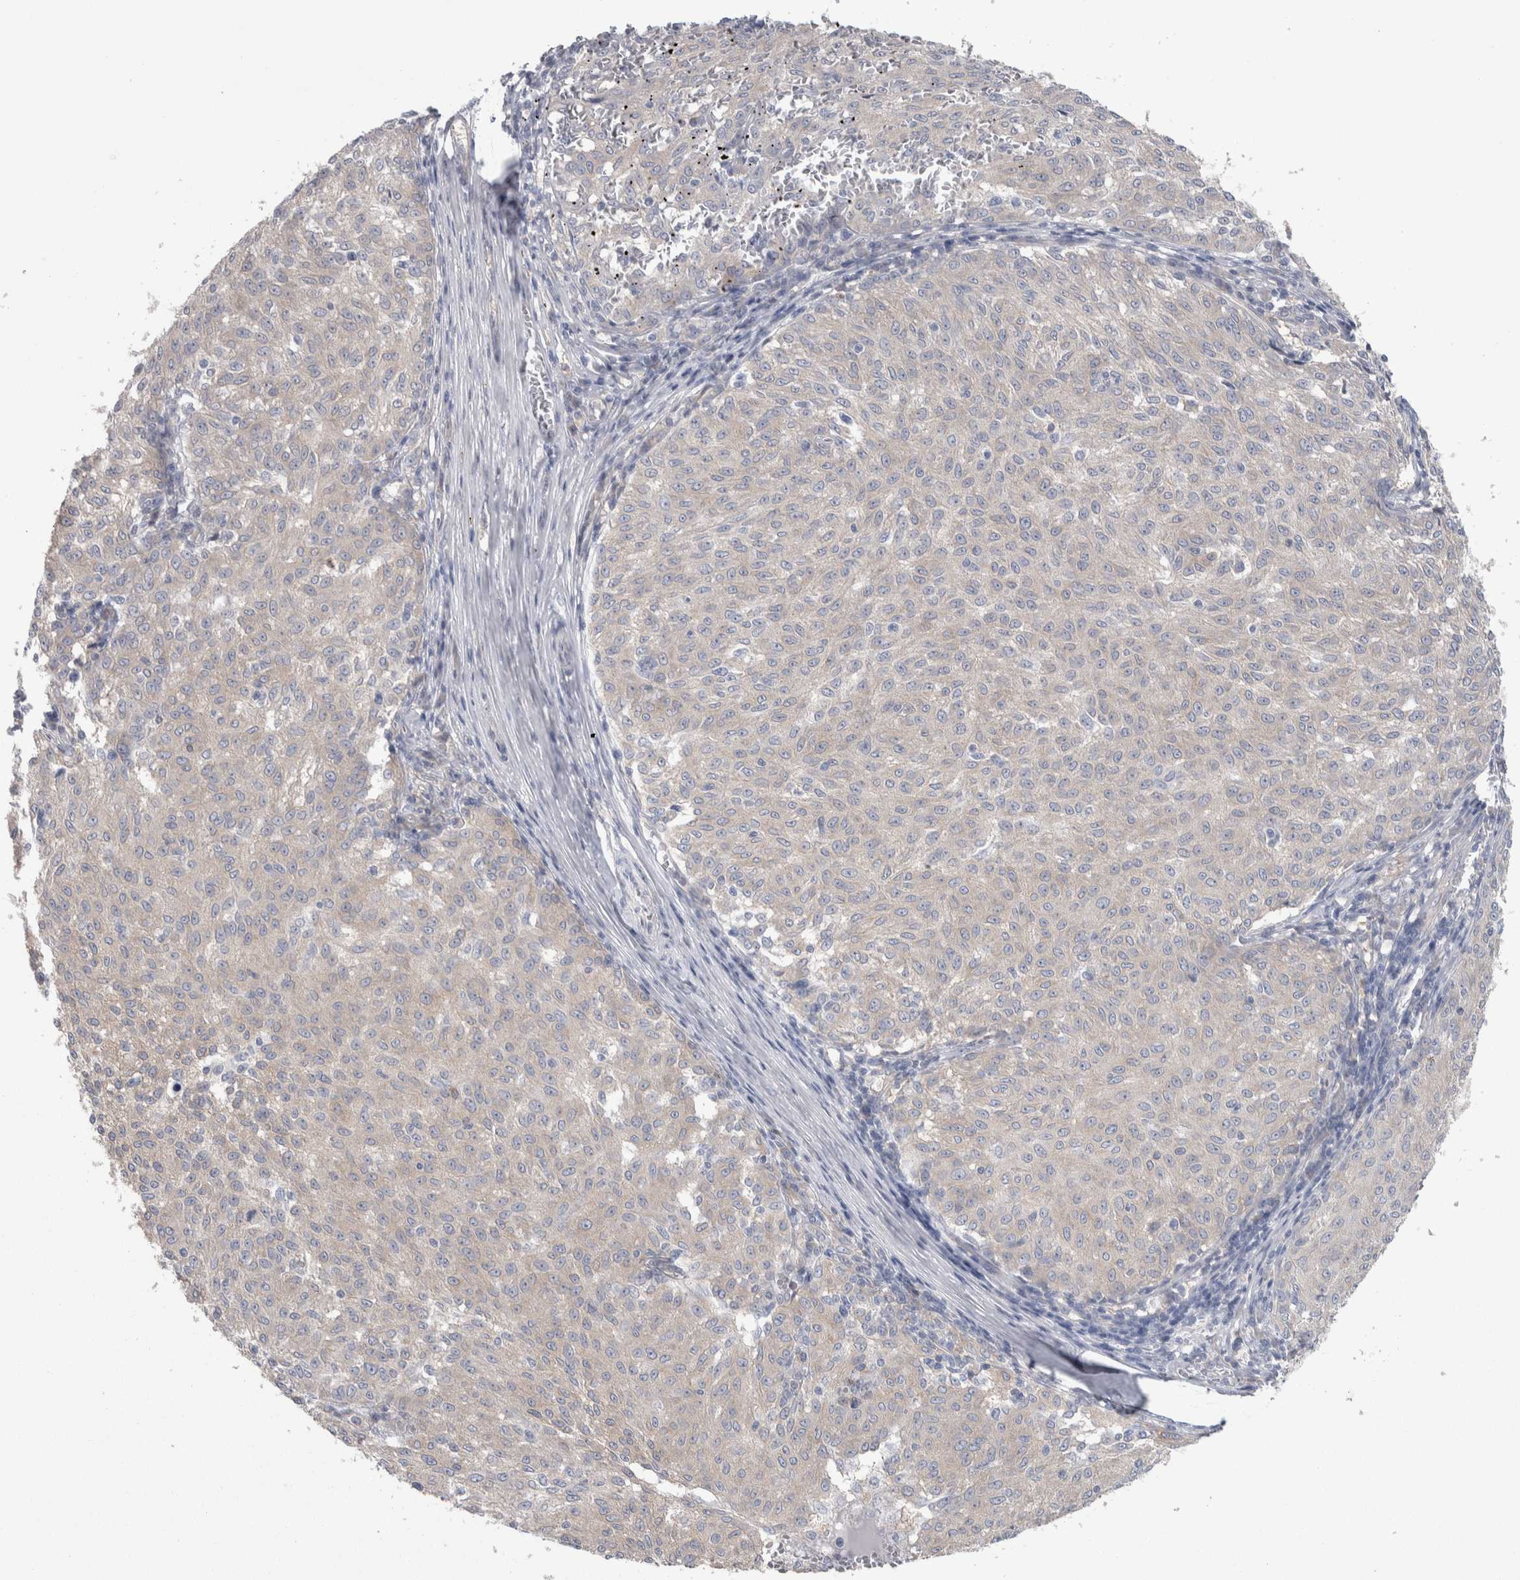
{"staining": {"intensity": "negative", "quantity": "none", "location": "none"}, "tissue": "melanoma", "cell_type": "Tumor cells", "image_type": "cancer", "snomed": [{"axis": "morphology", "description": "Malignant melanoma, NOS"}, {"axis": "topography", "description": "Skin"}], "caption": "An image of melanoma stained for a protein exhibits no brown staining in tumor cells.", "gene": "GPHN", "patient": {"sex": "female", "age": 72}}